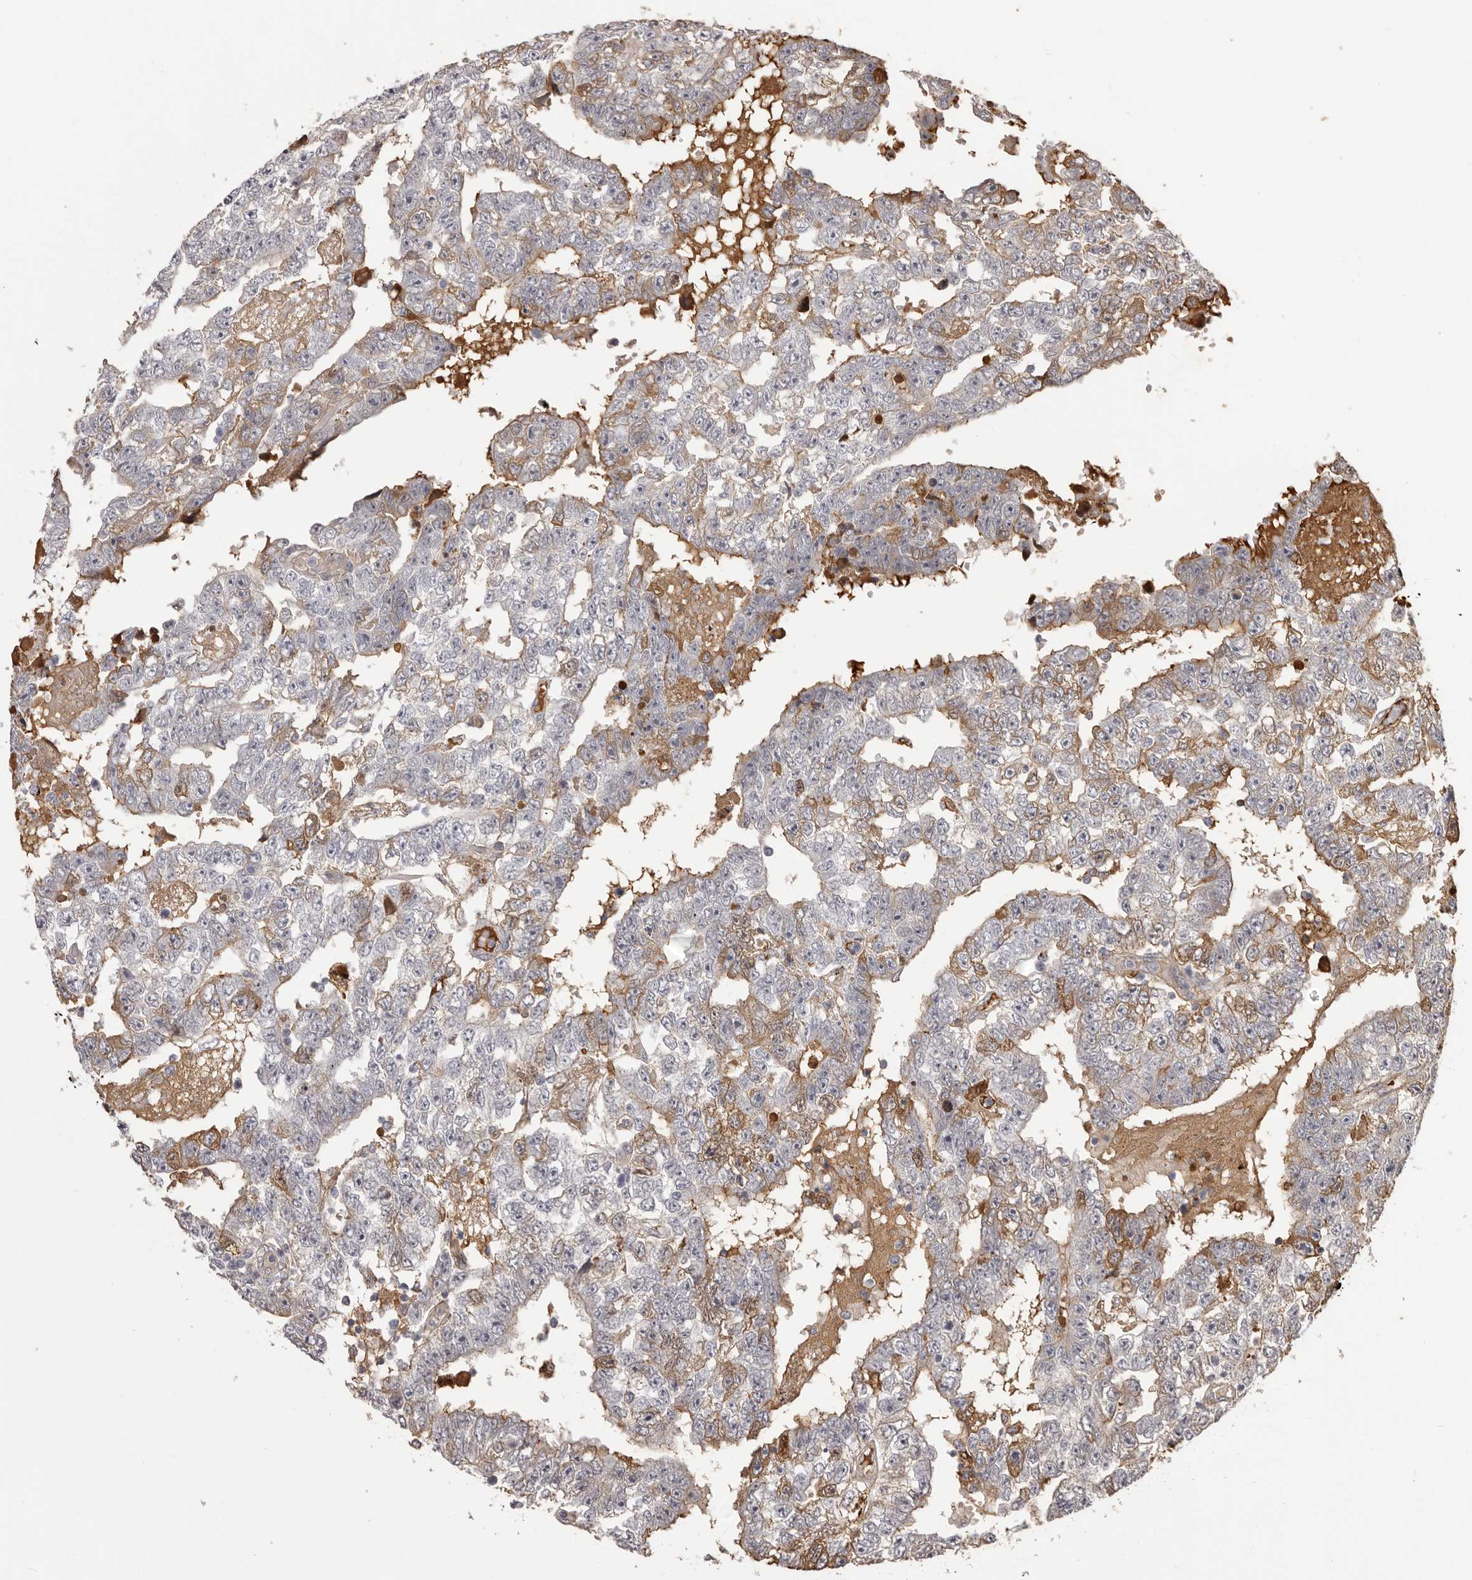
{"staining": {"intensity": "weak", "quantity": "<25%", "location": "cytoplasmic/membranous"}, "tissue": "testis cancer", "cell_type": "Tumor cells", "image_type": "cancer", "snomed": [{"axis": "morphology", "description": "Carcinoma, Embryonal, NOS"}, {"axis": "topography", "description": "Testis"}], "caption": "Histopathology image shows no significant protein staining in tumor cells of embryonal carcinoma (testis). (DAB immunohistochemistry (IHC), high magnification).", "gene": "OTUD3", "patient": {"sex": "male", "age": 25}}